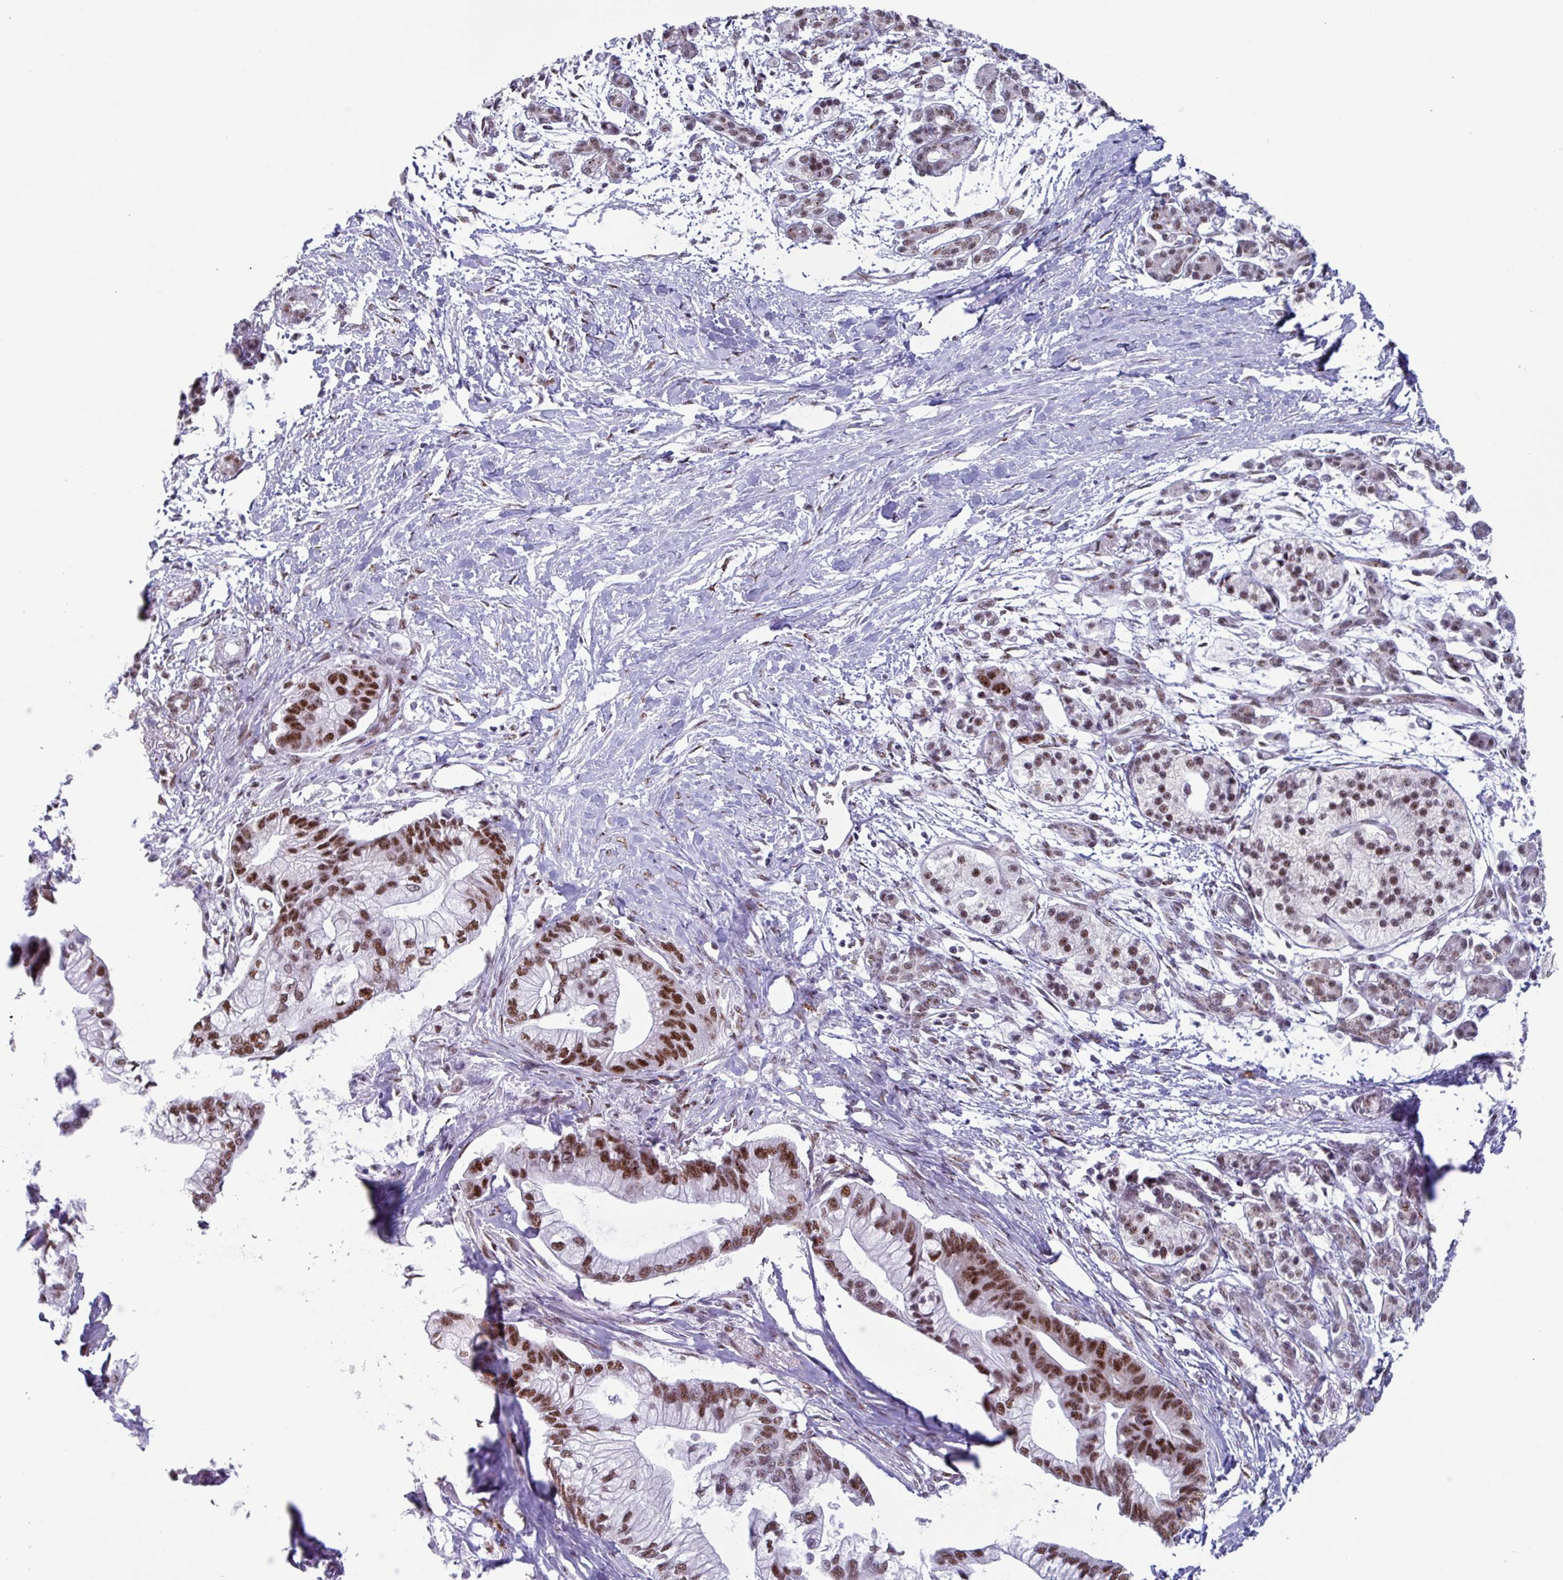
{"staining": {"intensity": "moderate", "quantity": ">75%", "location": "nuclear"}, "tissue": "pancreatic cancer", "cell_type": "Tumor cells", "image_type": "cancer", "snomed": [{"axis": "morphology", "description": "Adenocarcinoma, NOS"}, {"axis": "topography", "description": "Pancreas"}], "caption": "DAB immunohistochemical staining of pancreatic cancer exhibits moderate nuclear protein staining in about >75% of tumor cells.", "gene": "PUF60", "patient": {"sex": "male", "age": 68}}